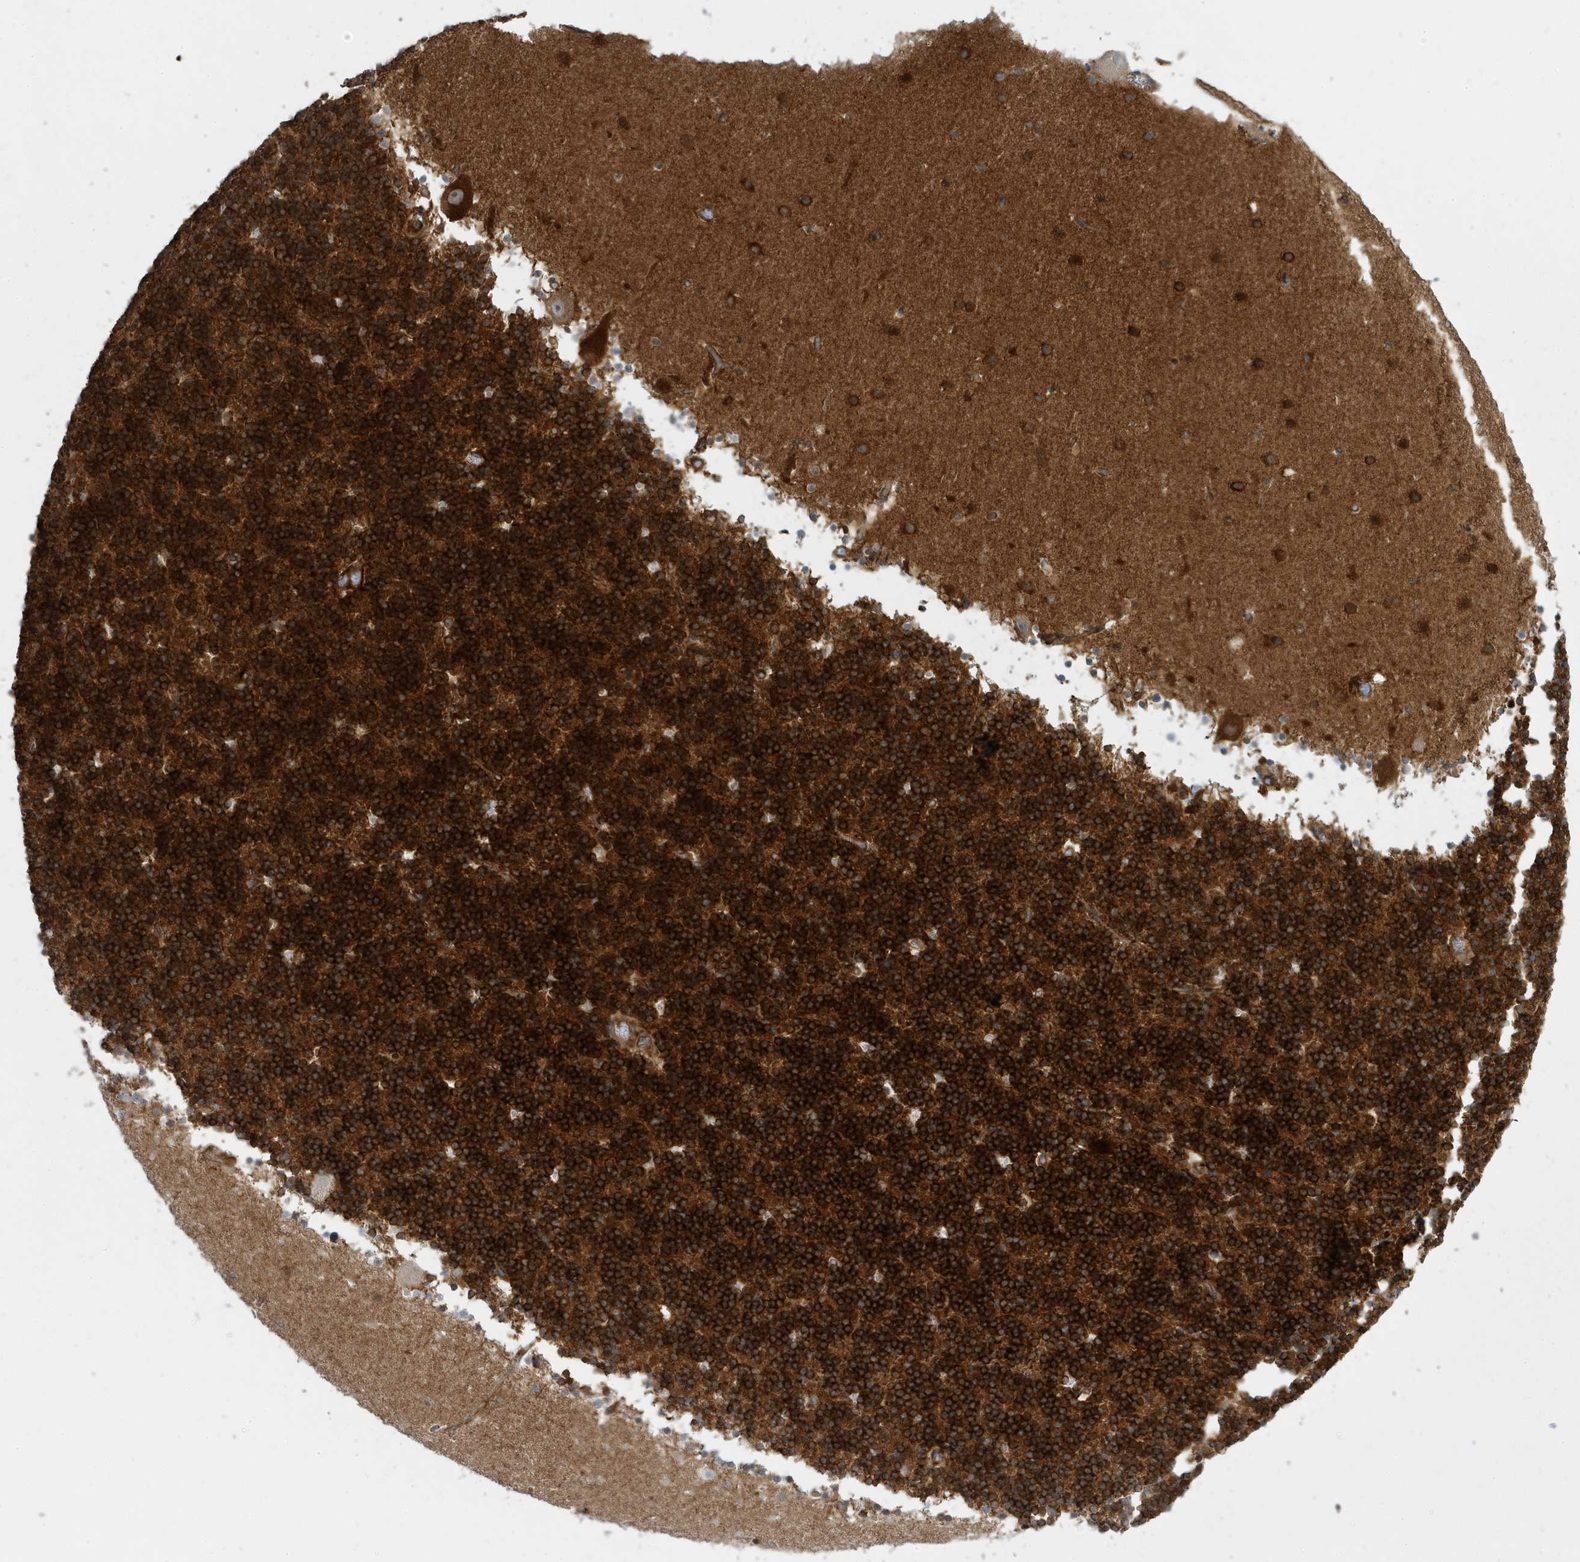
{"staining": {"intensity": "strong", "quantity": ">75%", "location": "cytoplasmic/membranous"}, "tissue": "cerebellum", "cell_type": "Cells in granular layer", "image_type": "normal", "snomed": [{"axis": "morphology", "description": "Normal tissue, NOS"}, {"axis": "topography", "description": "Cerebellum"}], "caption": "A high-resolution histopathology image shows IHC staining of normal cerebellum, which shows strong cytoplasmic/membranous positivity in approximately >75% of cells in granular layer. Ihc stains the protein in brown and the nuclei are stained blue.", "gene": "STAM", "patient": {"sex": "male", "age": 57}}